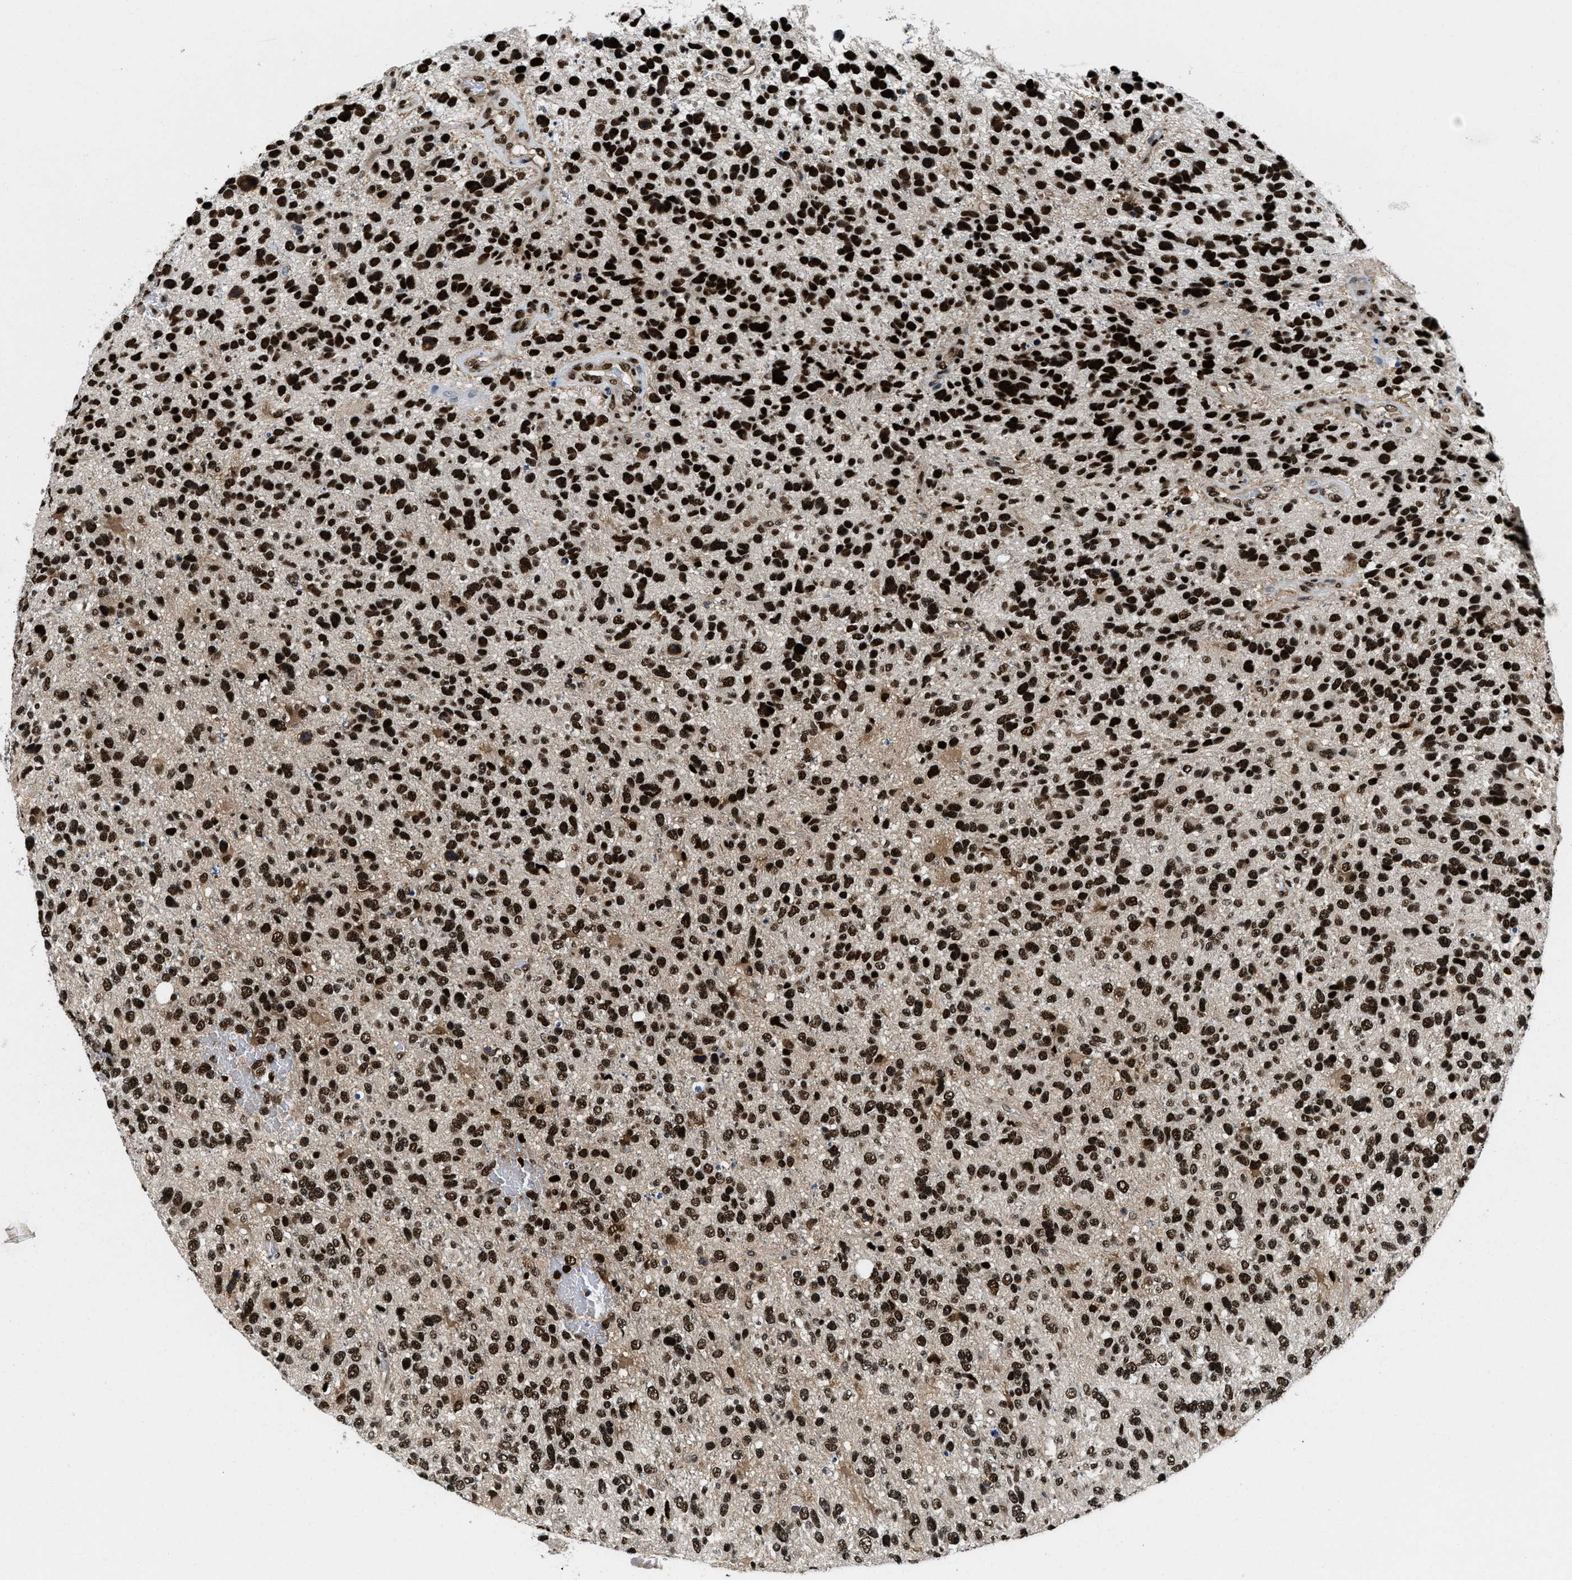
{"staining": {"intensity": "strong", "quantity": ">75%", "location": "nuclear"}, "tissue": "glioma", "cell_type": "Tumor cells", "image_type": "cancer", "snomed": [{"axis": "morphology", "description": "Glioma, malignant, High grade"}, {"axis": "topography", "description": "Brain"}], "caption": "High-grade glioma (malignant) stained with a brown dye reveals strong nuclear positive positivity in about >75% of tumor cells.", "gene": "SAFB", "patient": {"sex": "female", "age": 58}}